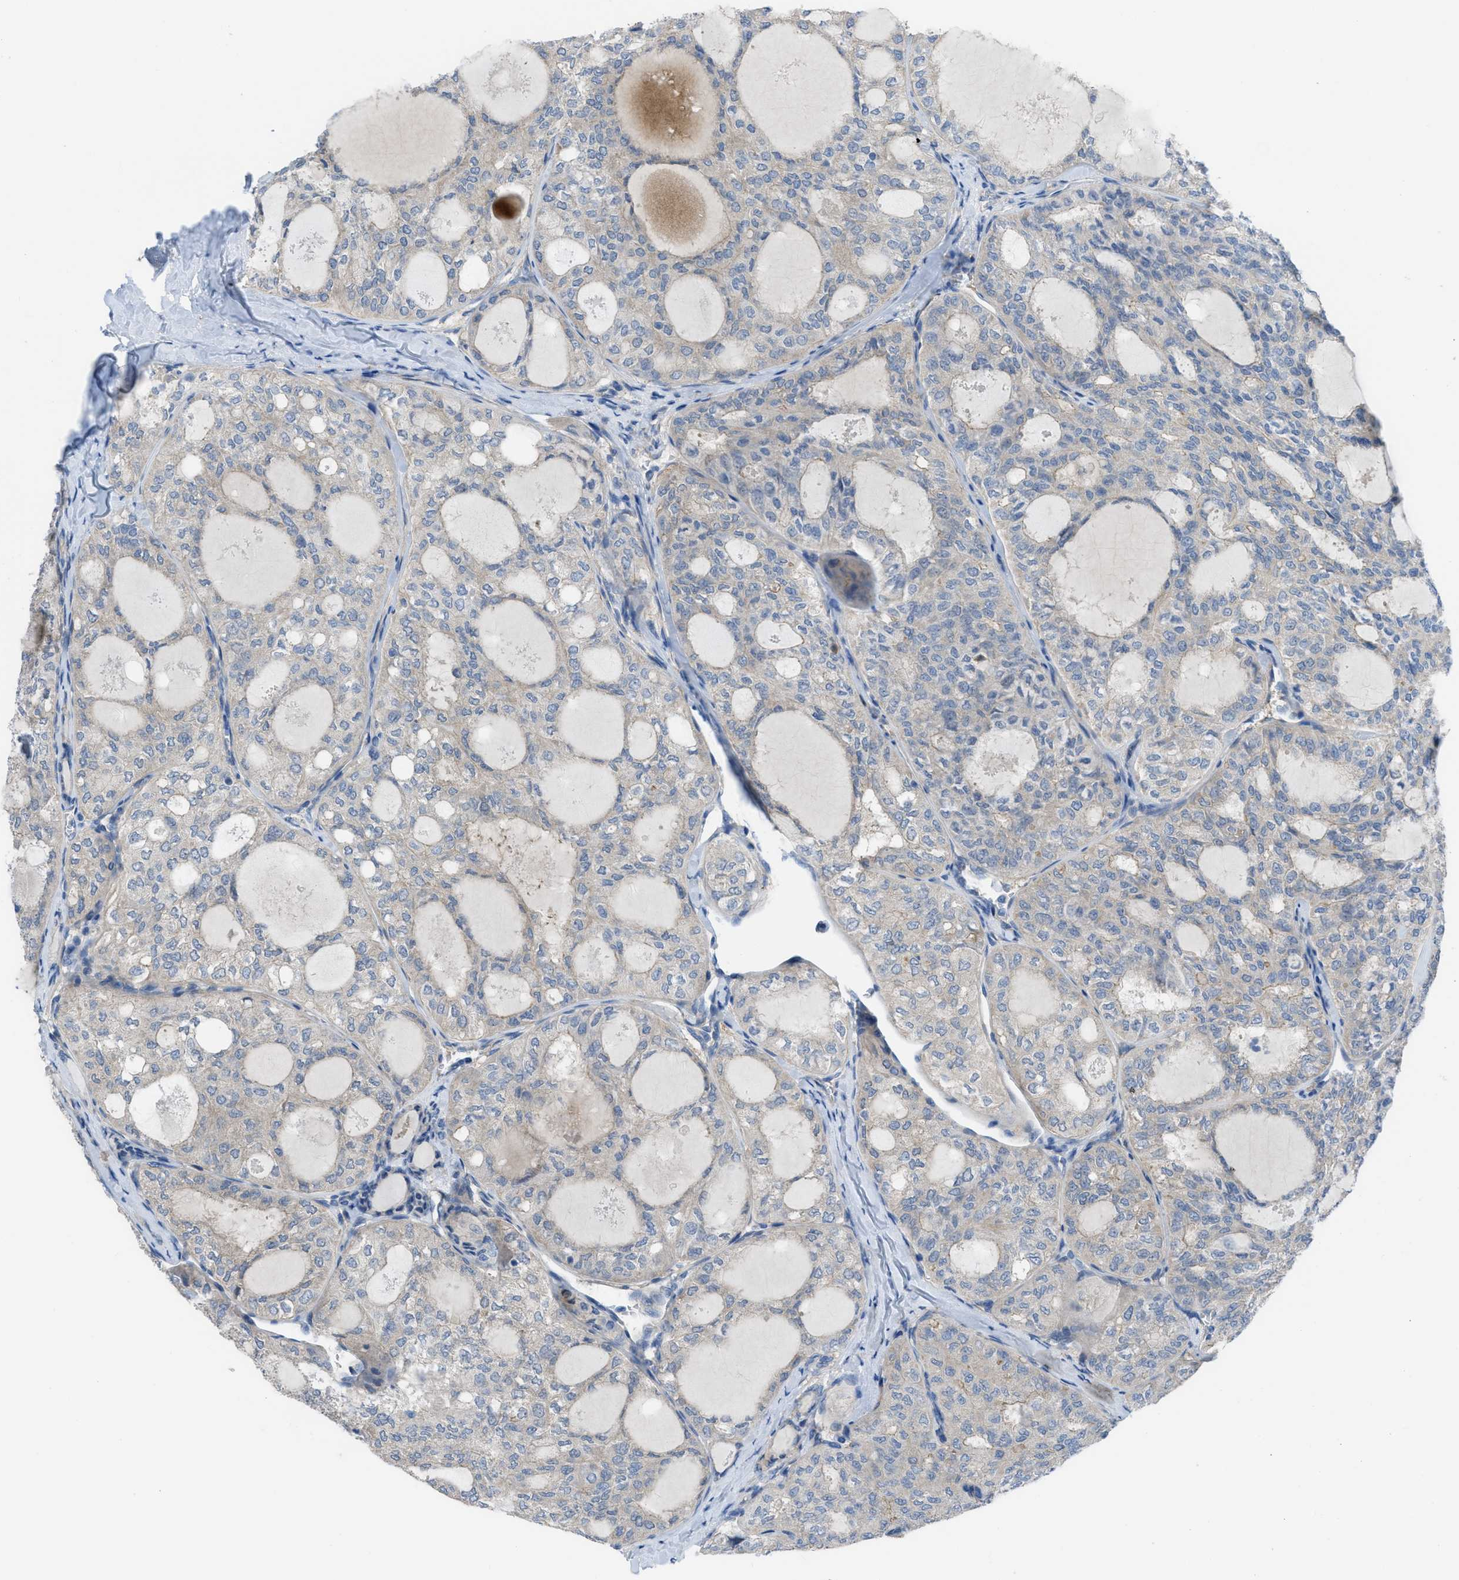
{"staining": {"intensity": "weak", "quantity": "25%-75%", "location": "cytoplasmic/membranous"}, "tissue": "thyroid cancer", "cell_type": "Tumor cells", "image_type": "cancer", "snomed": [{"axis": "morphology", "description": "Follicular adenoma carcinoma, NOS"}, {"axis": "topography", "description": "Thyroid gland"}], "caption": "Tumor cells exhibit low levels of weak cytoplasmic/membranous staining in approximately 25%-75% of cells in follicular adenoma carcinoma (thyroid).", "gene": "EGFR", "patient": {"sex": "male", "age": 75}}